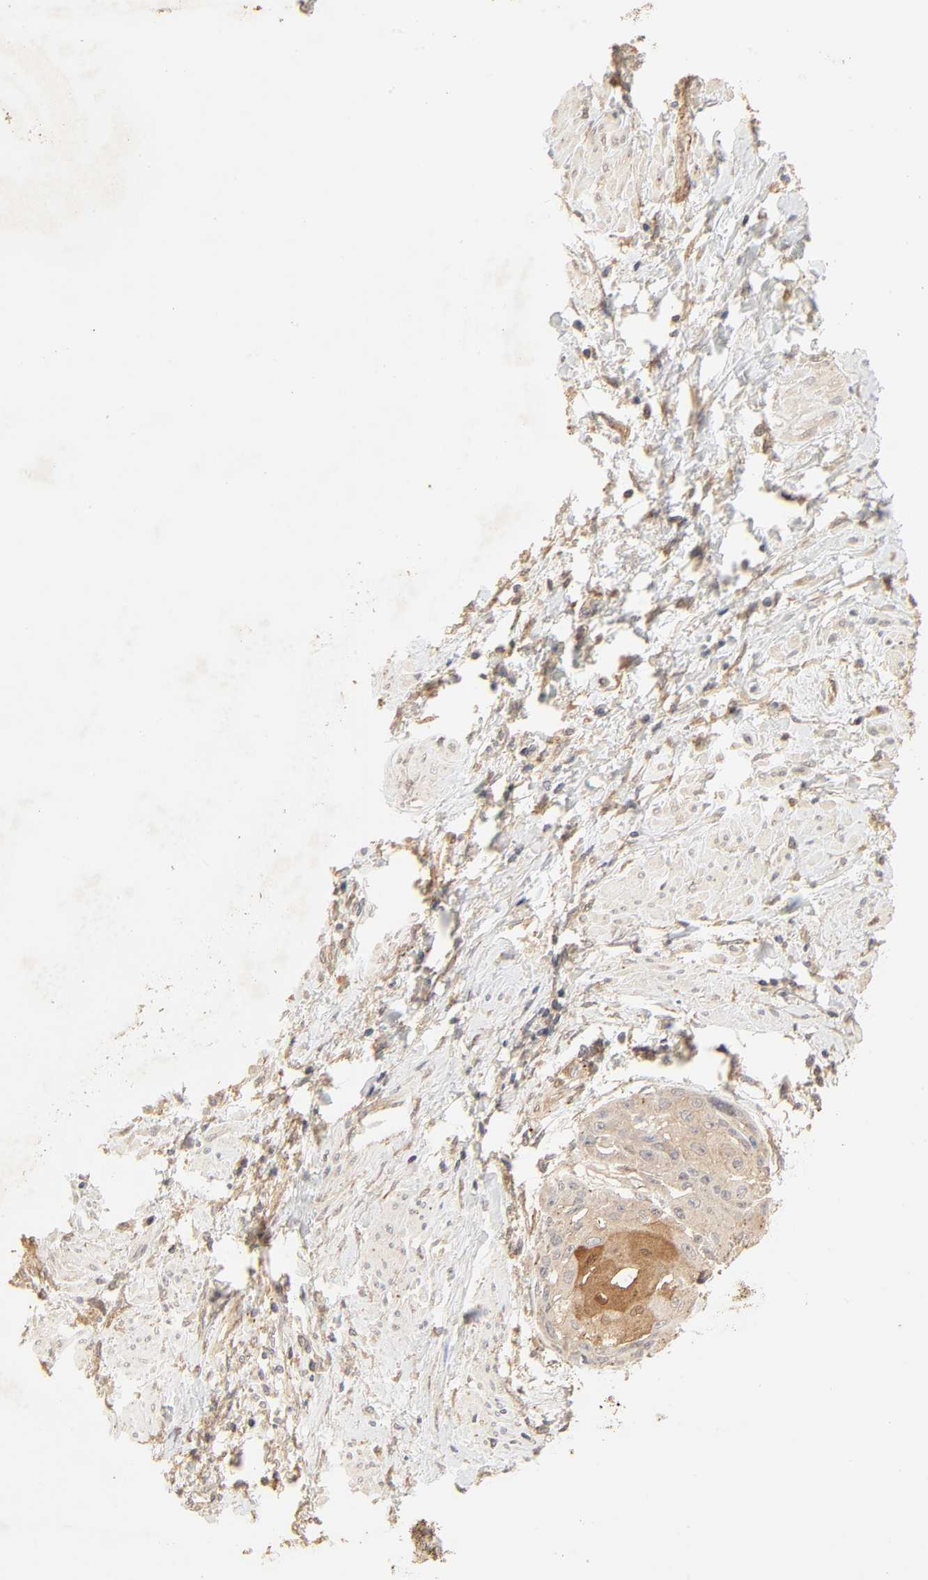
{"staining": {"intensity": "moderate", "quantity": ">75%", "location": "cytoplasmic/membranous"}, "tissue": "cervical cancer", "cell_type": "Tumor cells", "image_type": "cancer", "snomed": [{"axis": "morphology", "description": "Squamous cell carcinoma, NOS"}, {"axis": "topography", "description": "Cervix"}], "caption": "Immunohistochemistry photomicrograph of neoplastic tissue: human cervical cancer stained using immunohistochemistry (IHC) exhibits medium levels of moderate protein expression localized specifically in the cytoplasmic/membranous of tumor cells, appearing as a cytoplasmic/membranous brown color.", "gene": "EPS8", "patient": {"sex": "female", "age": 57}}